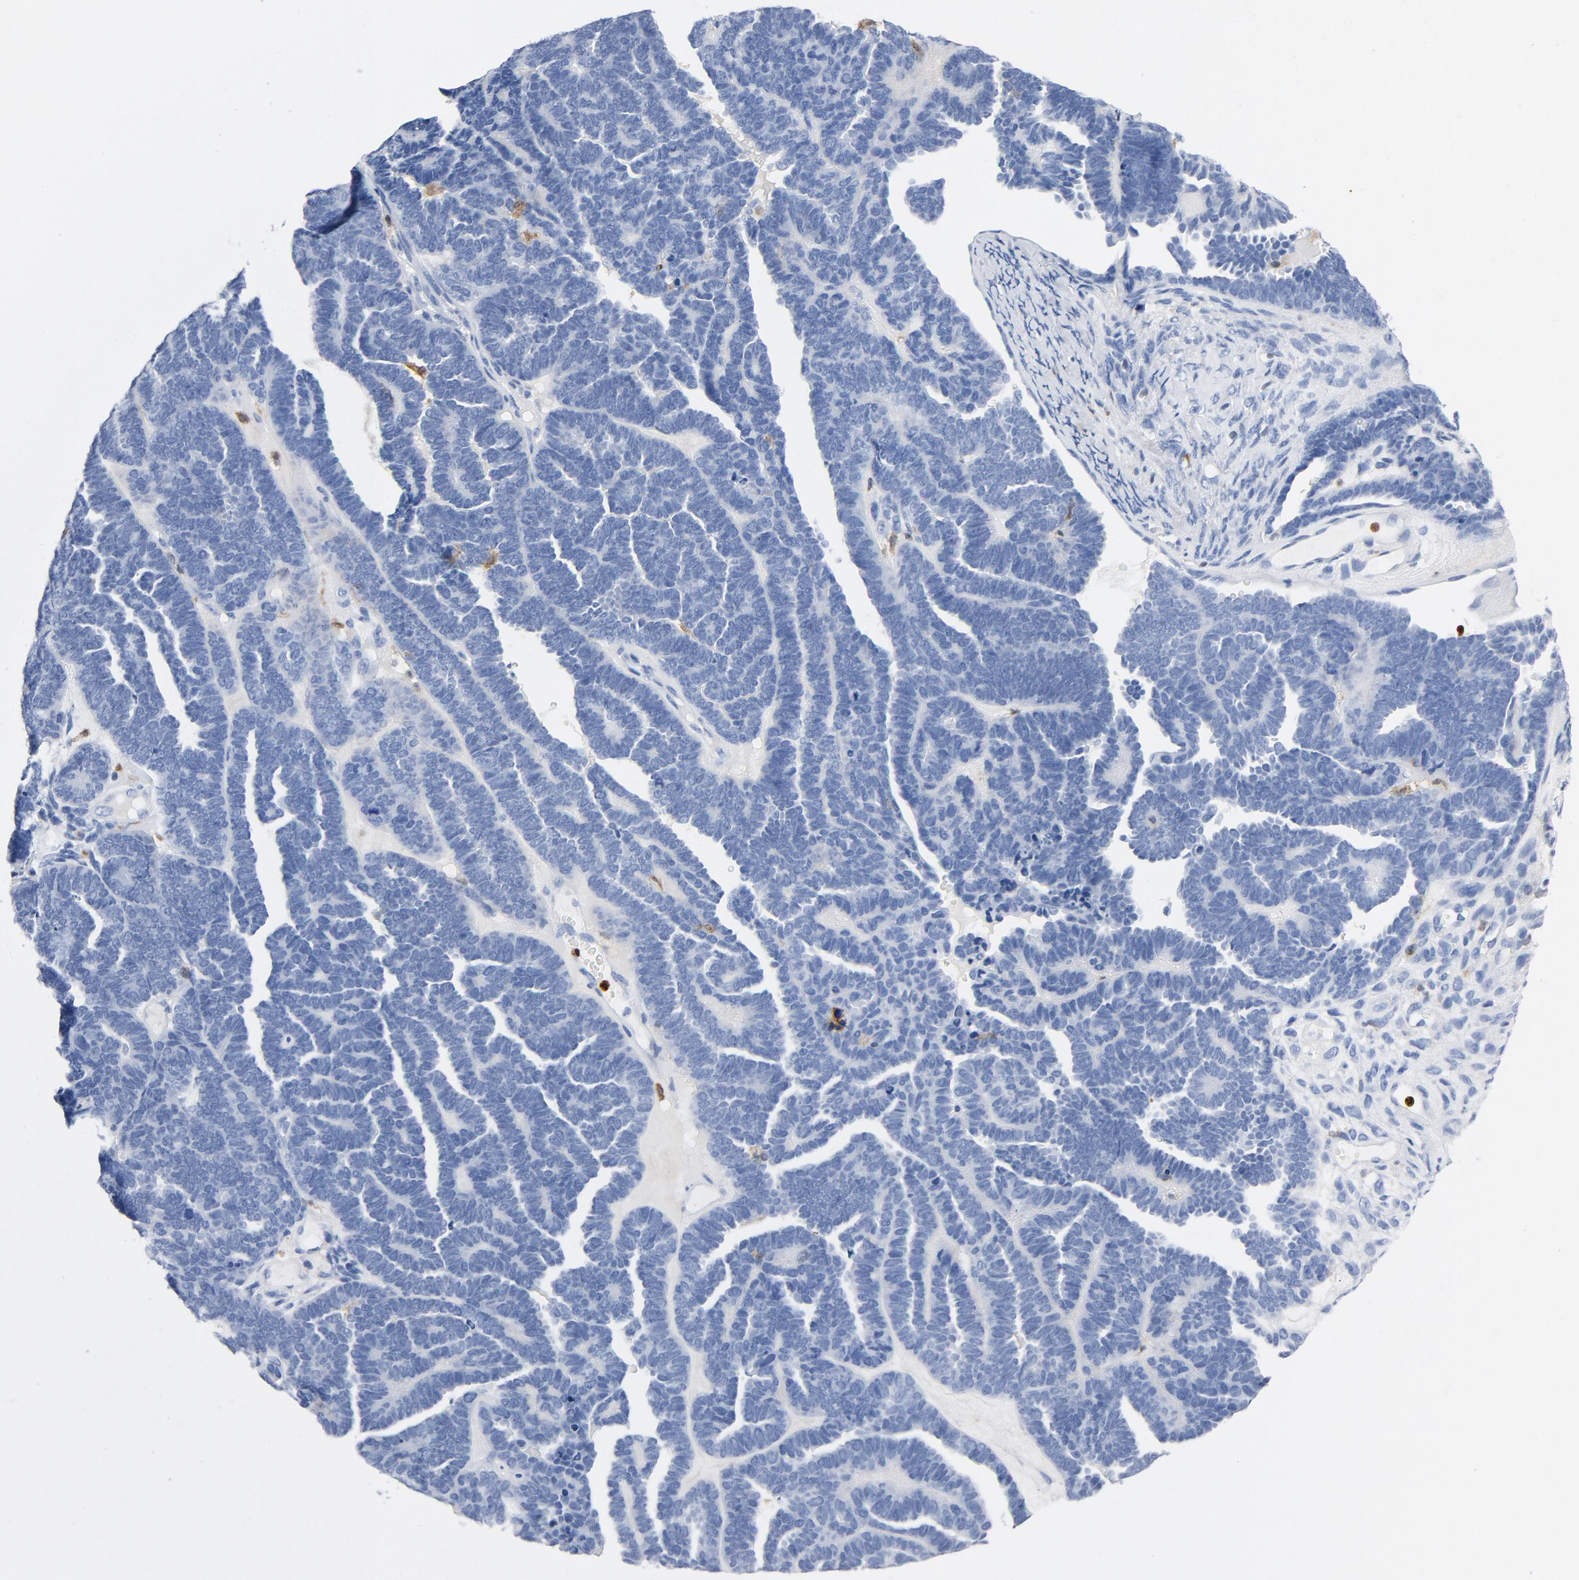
{"staining": {"intensity": "negative", "quantity": "none", "location": "none"}, "tissue": "endometrial cancer", "cell_type": "Tumor cells", "image_type": "cancer", "snomed": [{"axis": "morphology", "description": "Neoplasm, malignant, NOS"}, {"axis": "topography", "description": "Endometrium"}], "caption": "Immunohistochemistry micrograph of neoplastic tissue: human endometrial cancer (neoplasm (malignant)) stained with DAB (3,3'-diaminobenzidine) reveals no significant protein staining in tumor cells.", "gene": "NCF1", "patient": {"sex": "female", "age": 74}}